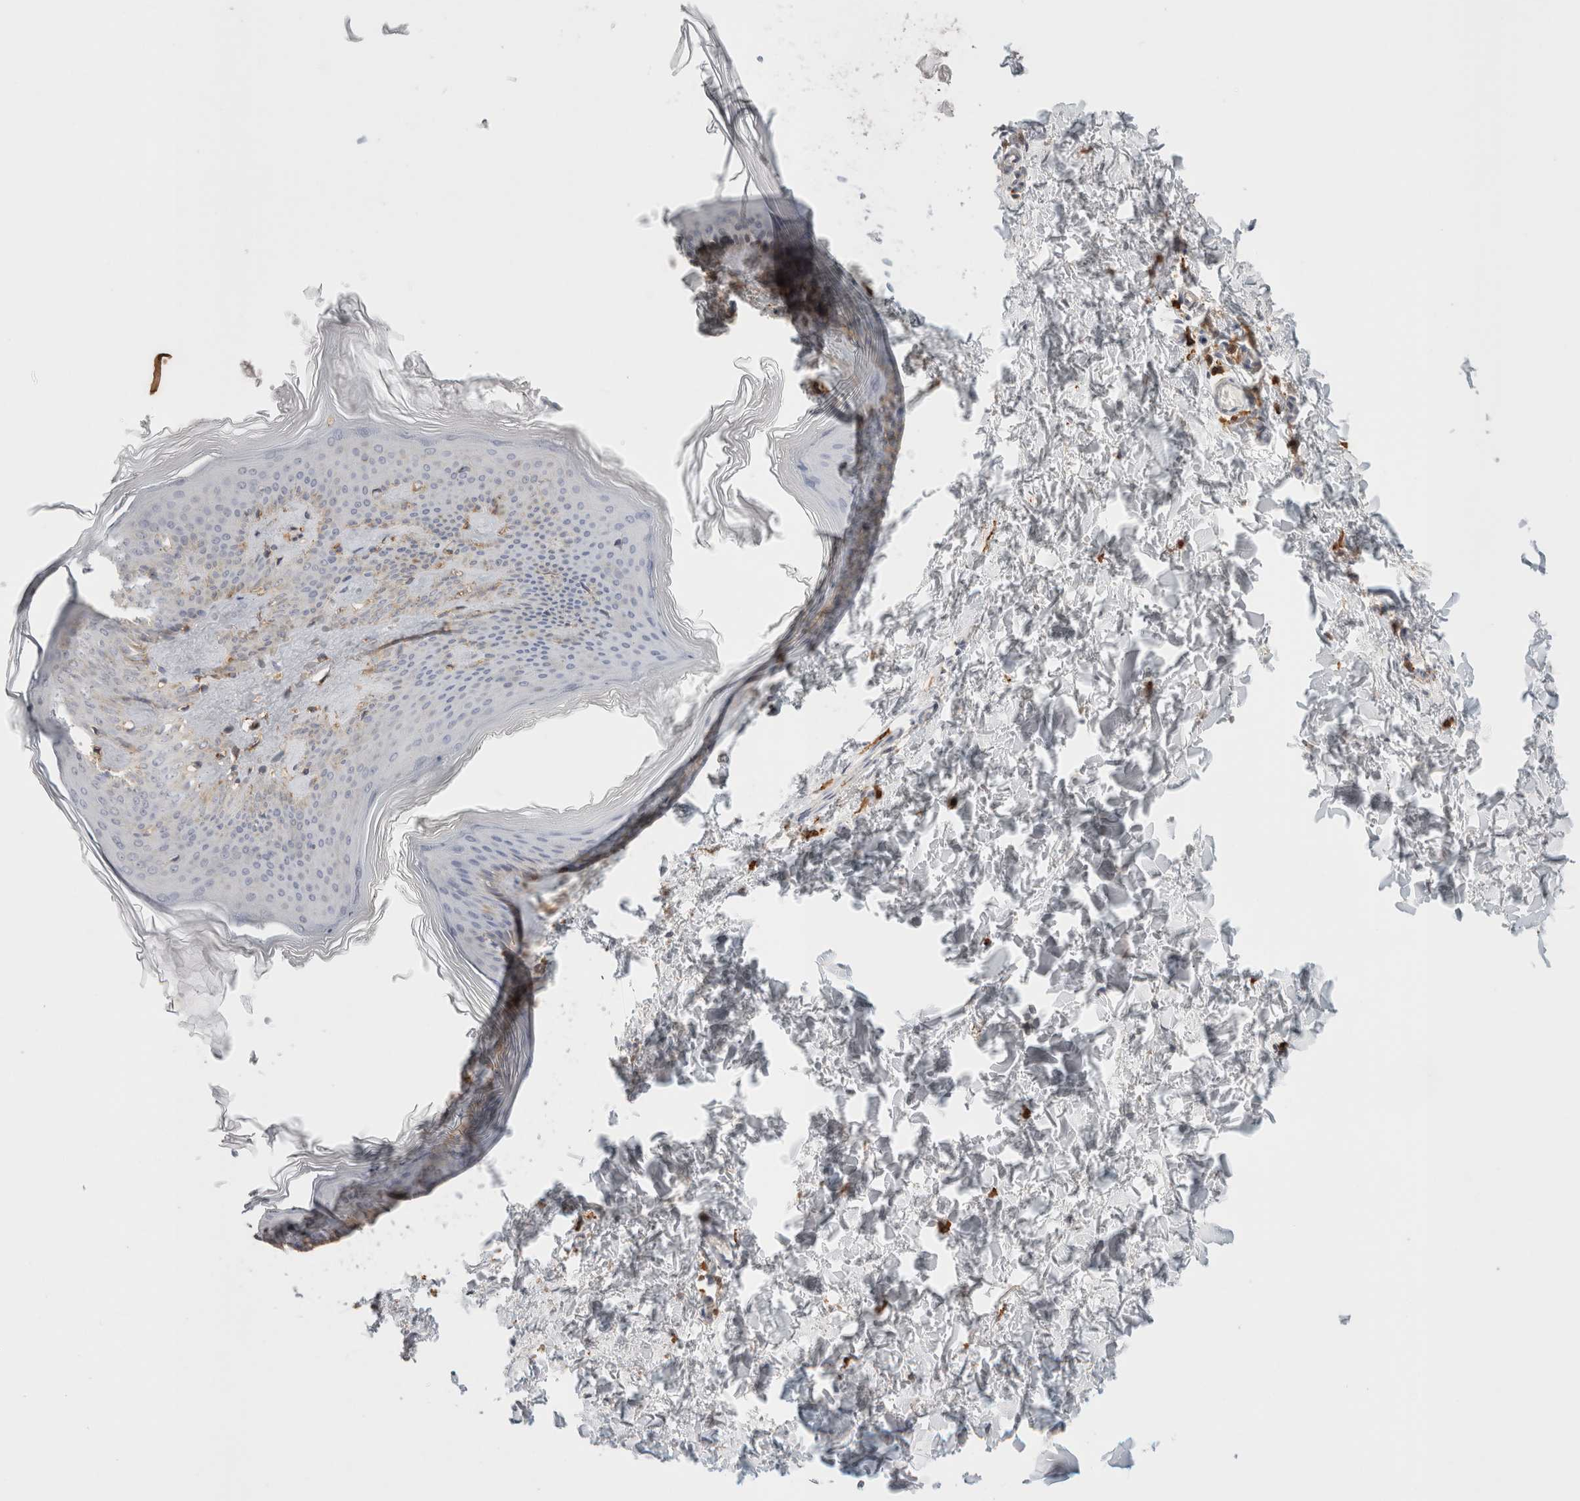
{"staining": {"intensity": "negative", "quantity": "none", "location": "none"}, "tissue": "skin", "cell_type": "Fibroblasts", "image_type": "normal", "snomed": [{"axis": "morphology", "description": "Normal tissue, NOS"}, {"axis": "topography", "description": "Skin"}], "caption": "An IHC histopathology image of normal skin is shown. There is no staining in fibroblasts of skin.", "gene": "P2RY2", "patient": {"sex": "female", "age": 27}}